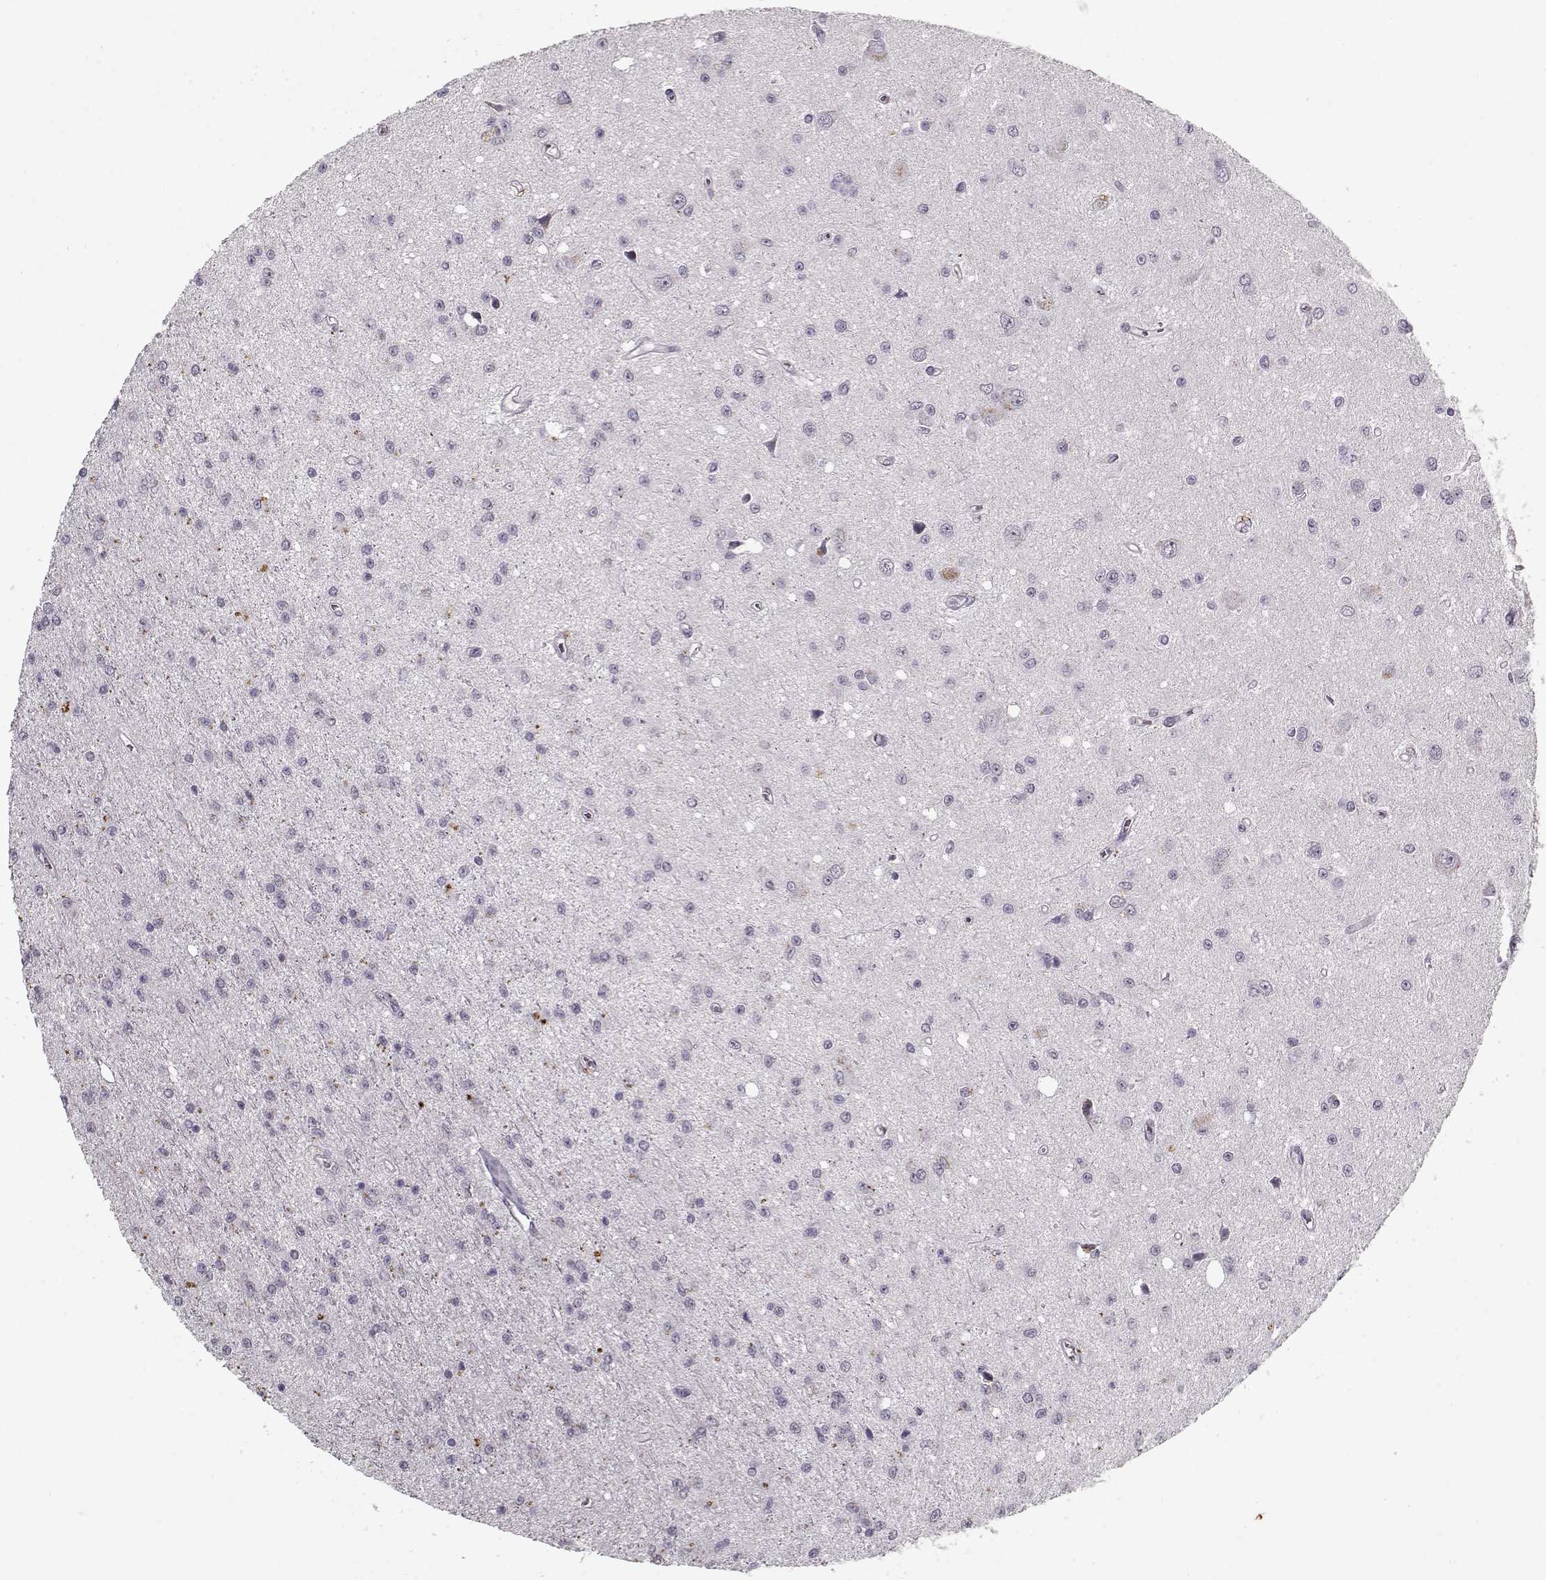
{"staining": {"intensity": "negative", "quantity": "none", "location": "none"}, "tissue": "glioma", "cell_type": "Tumor cells", "image_type": "cancer", "snomed": [{"axis": "morphology", "description": "Glioma, malignant, Low grade"}, {"axis": "topography", "description": "Brain"}], "caption": "Immunohistochemical staining of glioma demonstrates no significant staining in tumor cells. (Immunohistochemistry, brightfield microscopy, high magnification).", "gene": "LUM", "patient": {"sex": "female", "age": 45}}